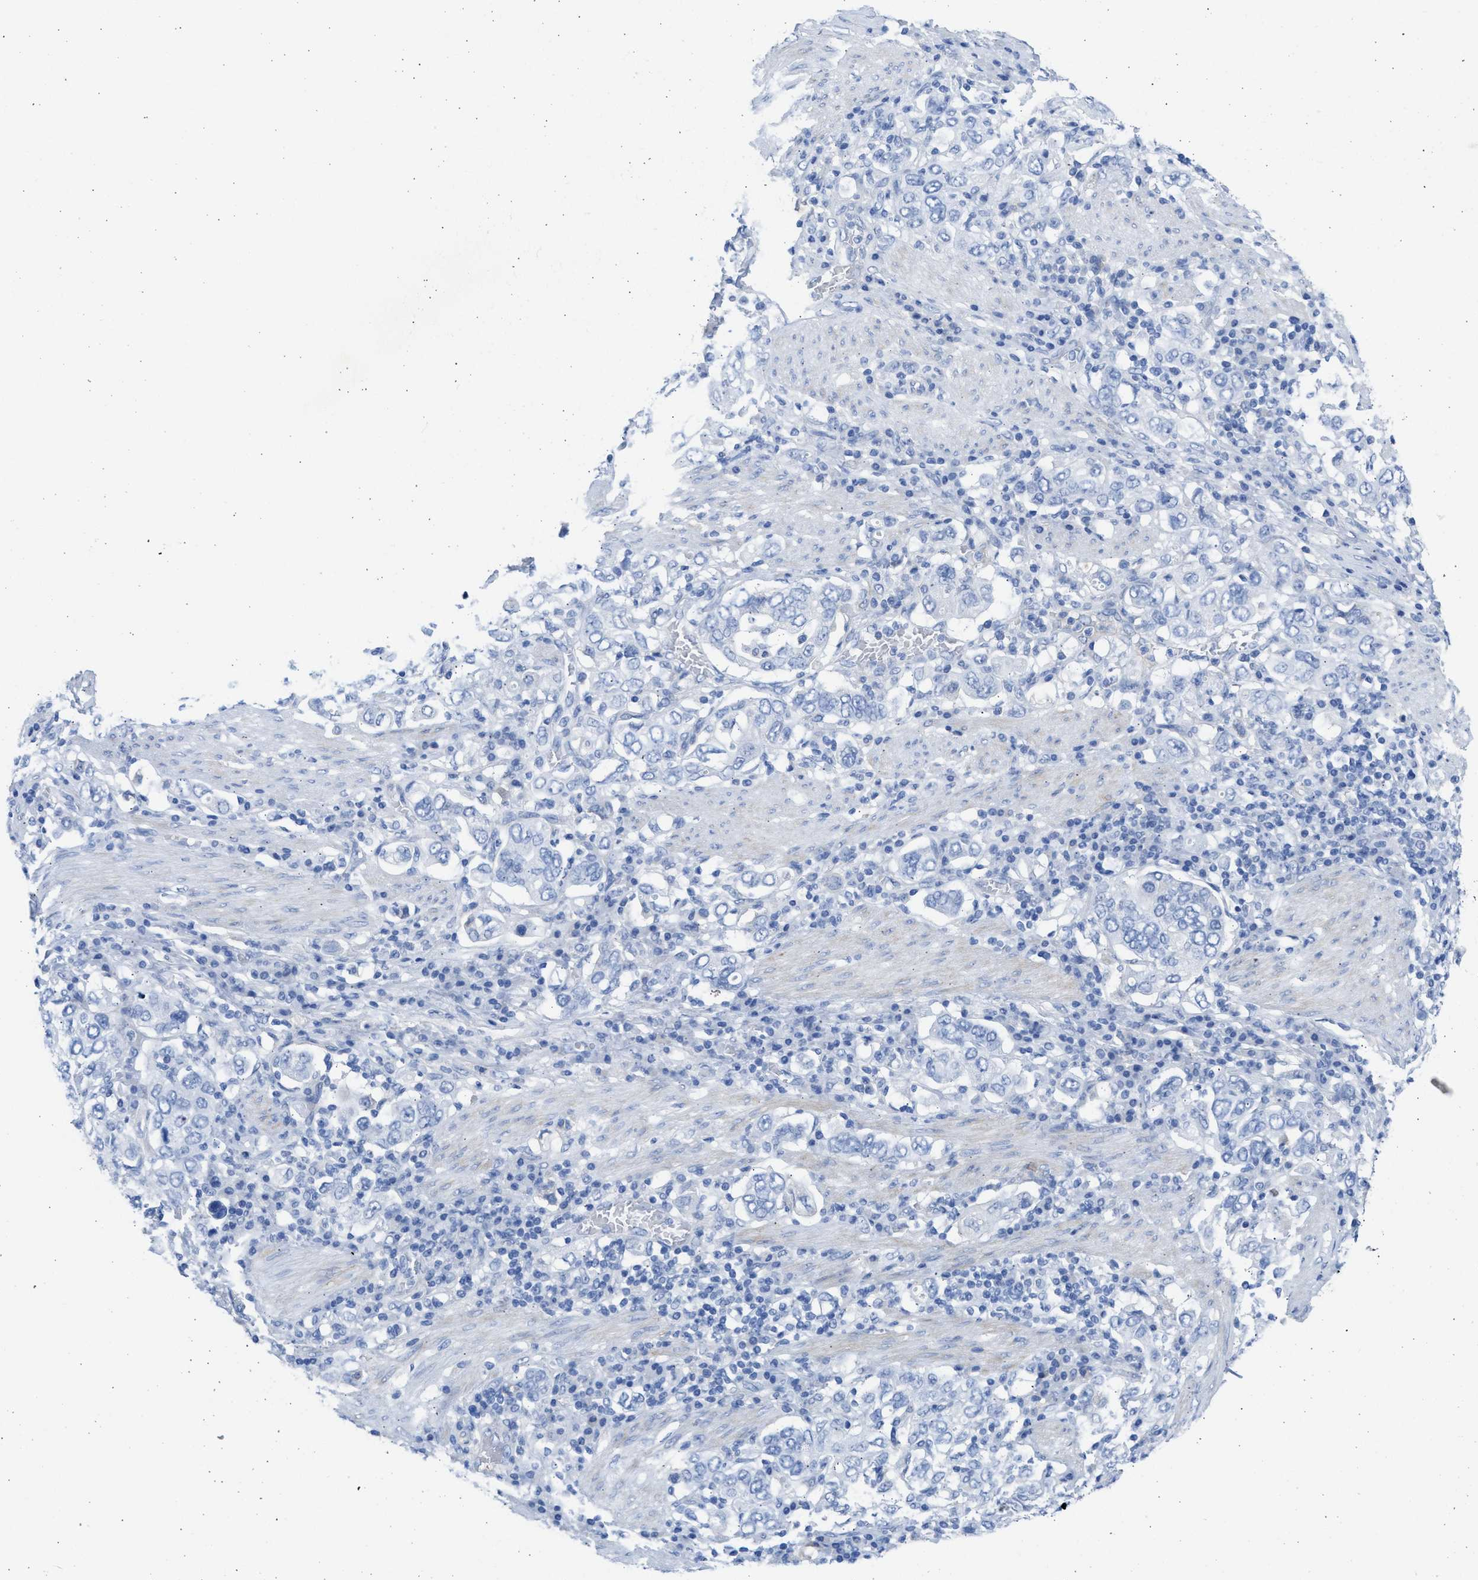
{"staining": {"intensity": "negative", "quantity": "none", "location": "none"}, "tissue": "stomach cancer", "cell_type": "Tumor cells", "image_type": "cancer", "snomed": [{"axis": "morphology", "description": "Adenocarcinoma, NOS"}, {"axis": "topography", "description": "Stomach, upper"}], "caption": "Adenocarcinoma (stomach) was stained to show a protein in brown. There is no significant staining in tumor cells.", "gene": "SPATA3", "patient": {"sex": "male", "age": 62}}